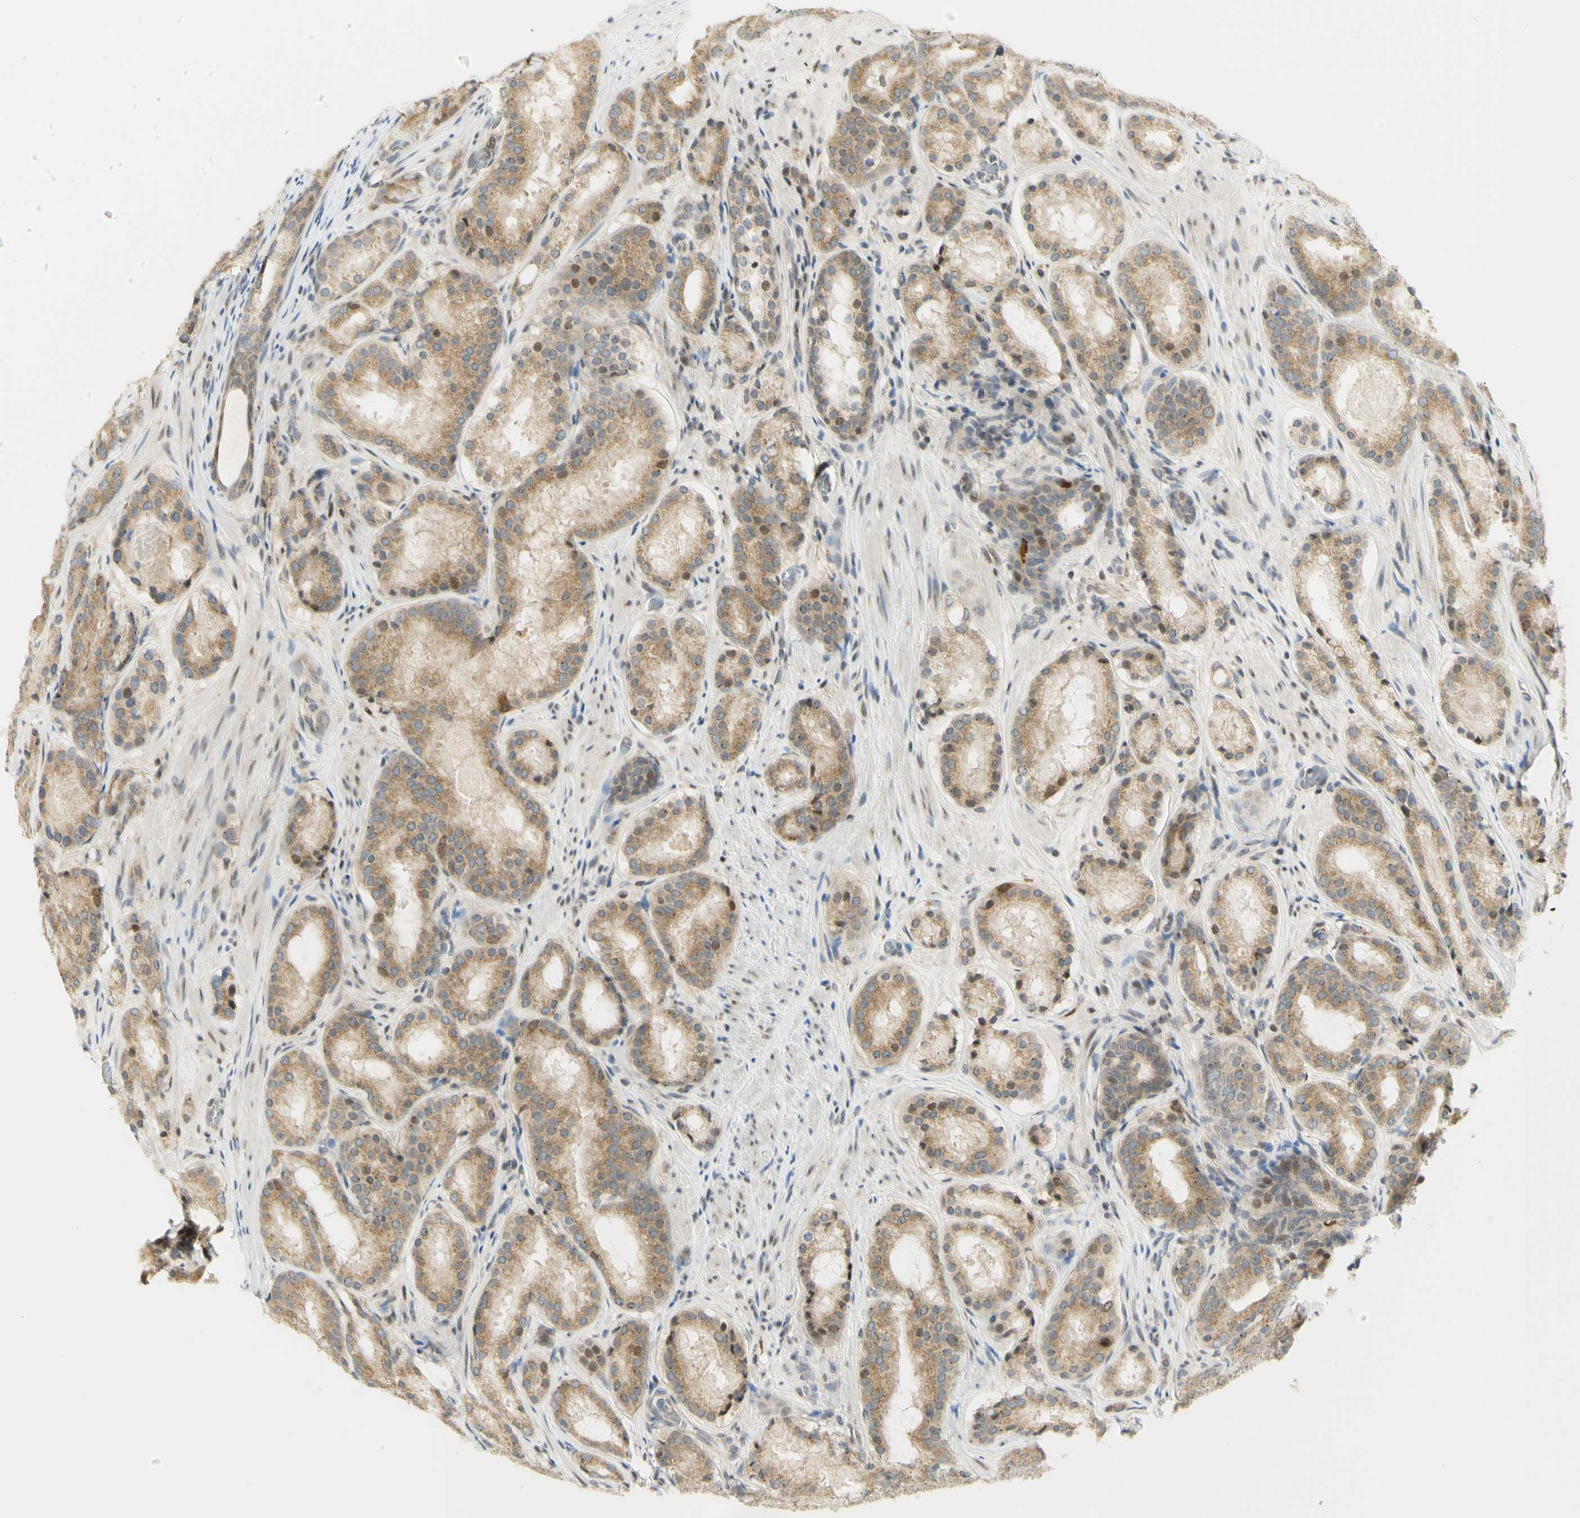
{"staining": {"intensity": "moderate", "quantity": ">75%", "location": "cytoplasmic/membranous,nuclear"}, "tissue": "prostate cancer", "cell_type": "Tumor cells", "image_type": "cancer", "snomed": [{"axis": "morphology", "description": "Adenocarcinoma, Low grade"}, {"axis": "topography", "description": "Prostate"}], "caption": "A brown stain shows moderate cytoplasmic/membranous and nuclear expression of a protein in human adenocarcinoma (low-grade) (prostate) tumor cells.", "gene": "KIF11", "patient": {"sex": "male", "age": 69}}